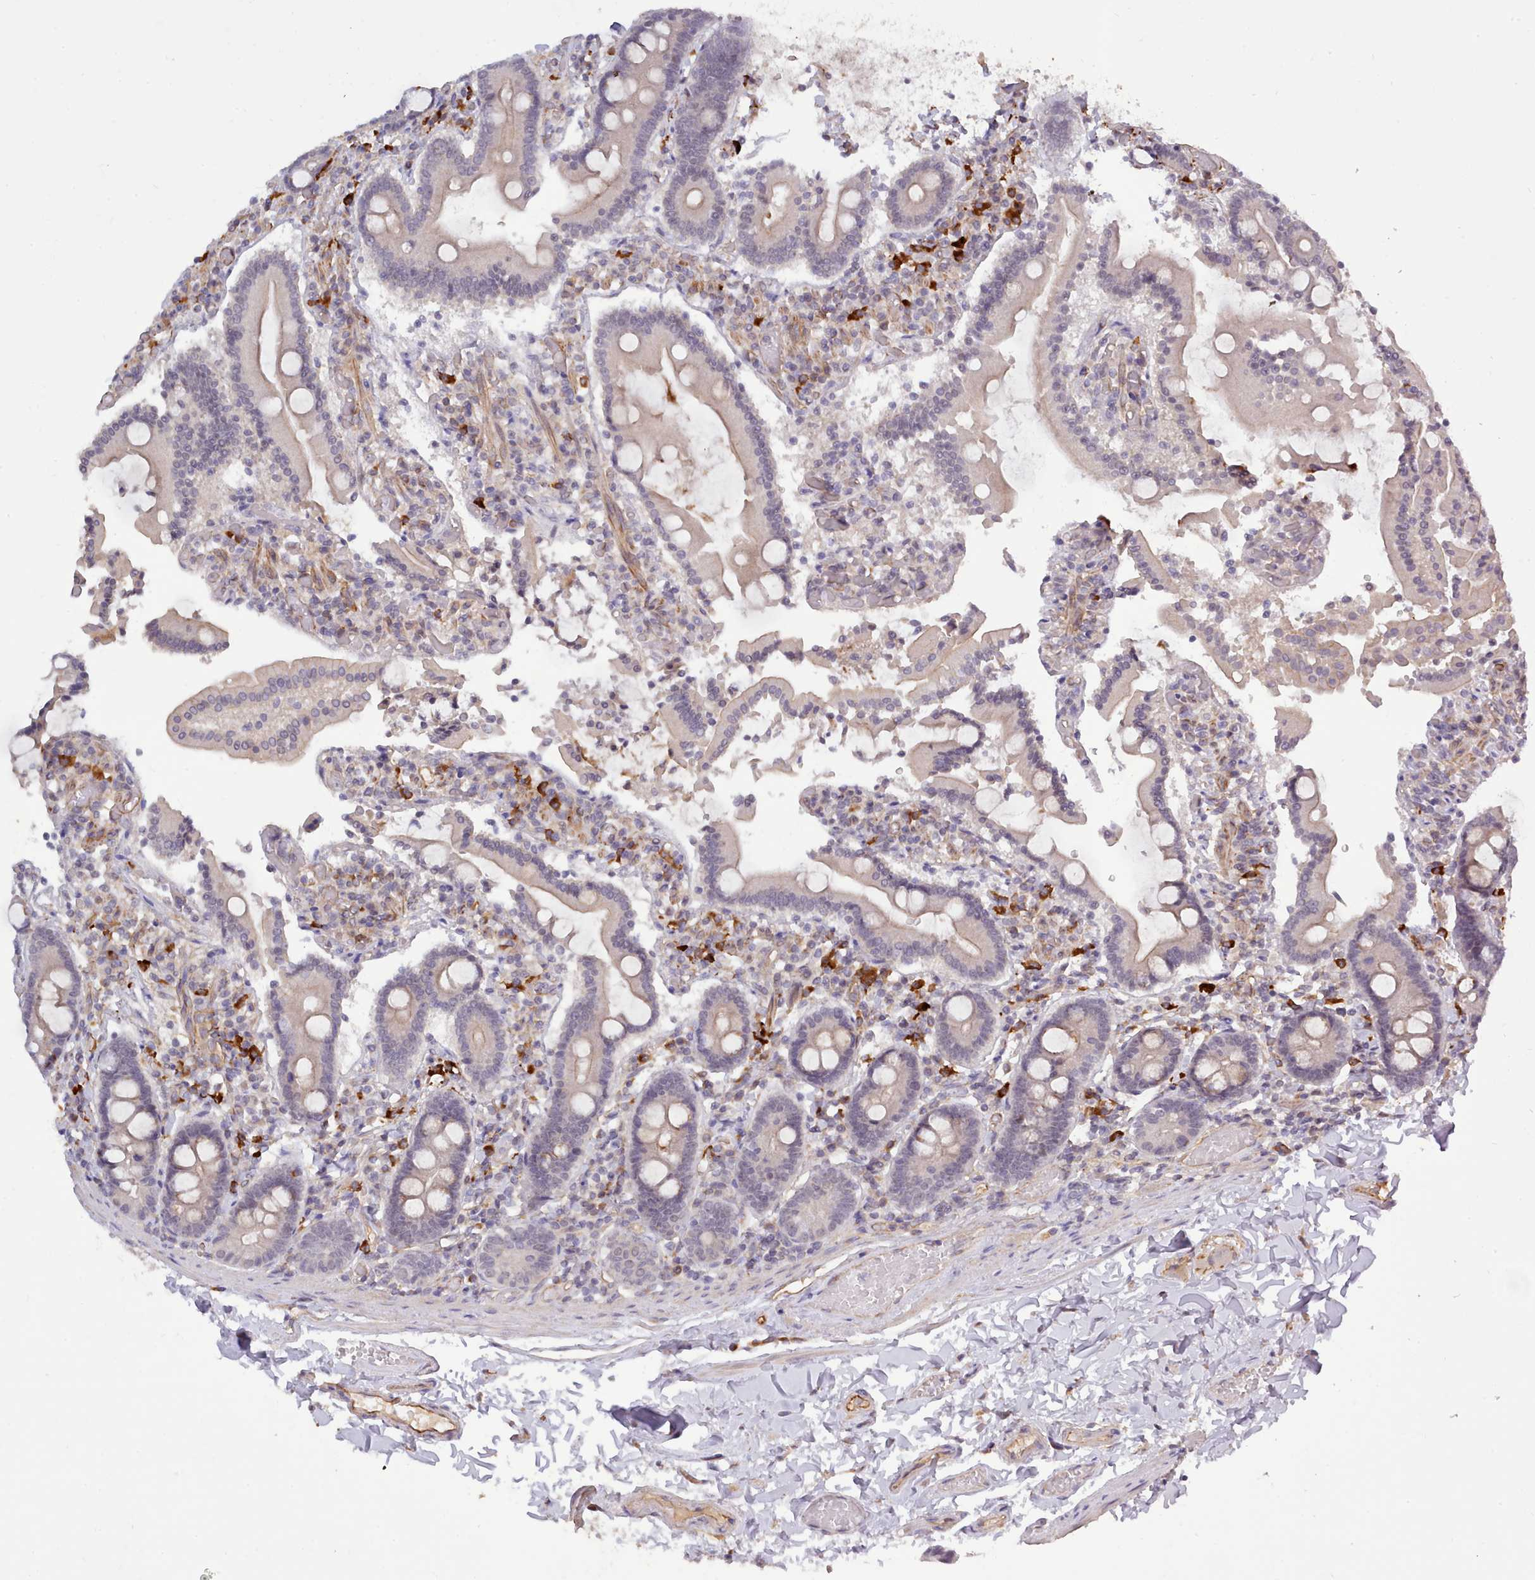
{"staining": {"intensity": "weak", "quantity": "25%-75%", "location": "cytoplasmic/membranous"}, "tissue": "duodenum", "cell_type": "Glandular cells", "image_type": "normal", "snomed": [{"axis": "morphology", "description": "Normal tissue, NOS"}, {"axis": "topography", "description": "Duodenum"}], "caption": "Protein expression by immunohistochemistry demonstrates weak cytoplasmic/membranous staining in approximately 25%-75% of glandular cells in benign duodenum. (DAB IHC with brightfield microscopy, high magnification).", "gene": "ZC3H13", "patient": {"sex": "male", "age": 55}}